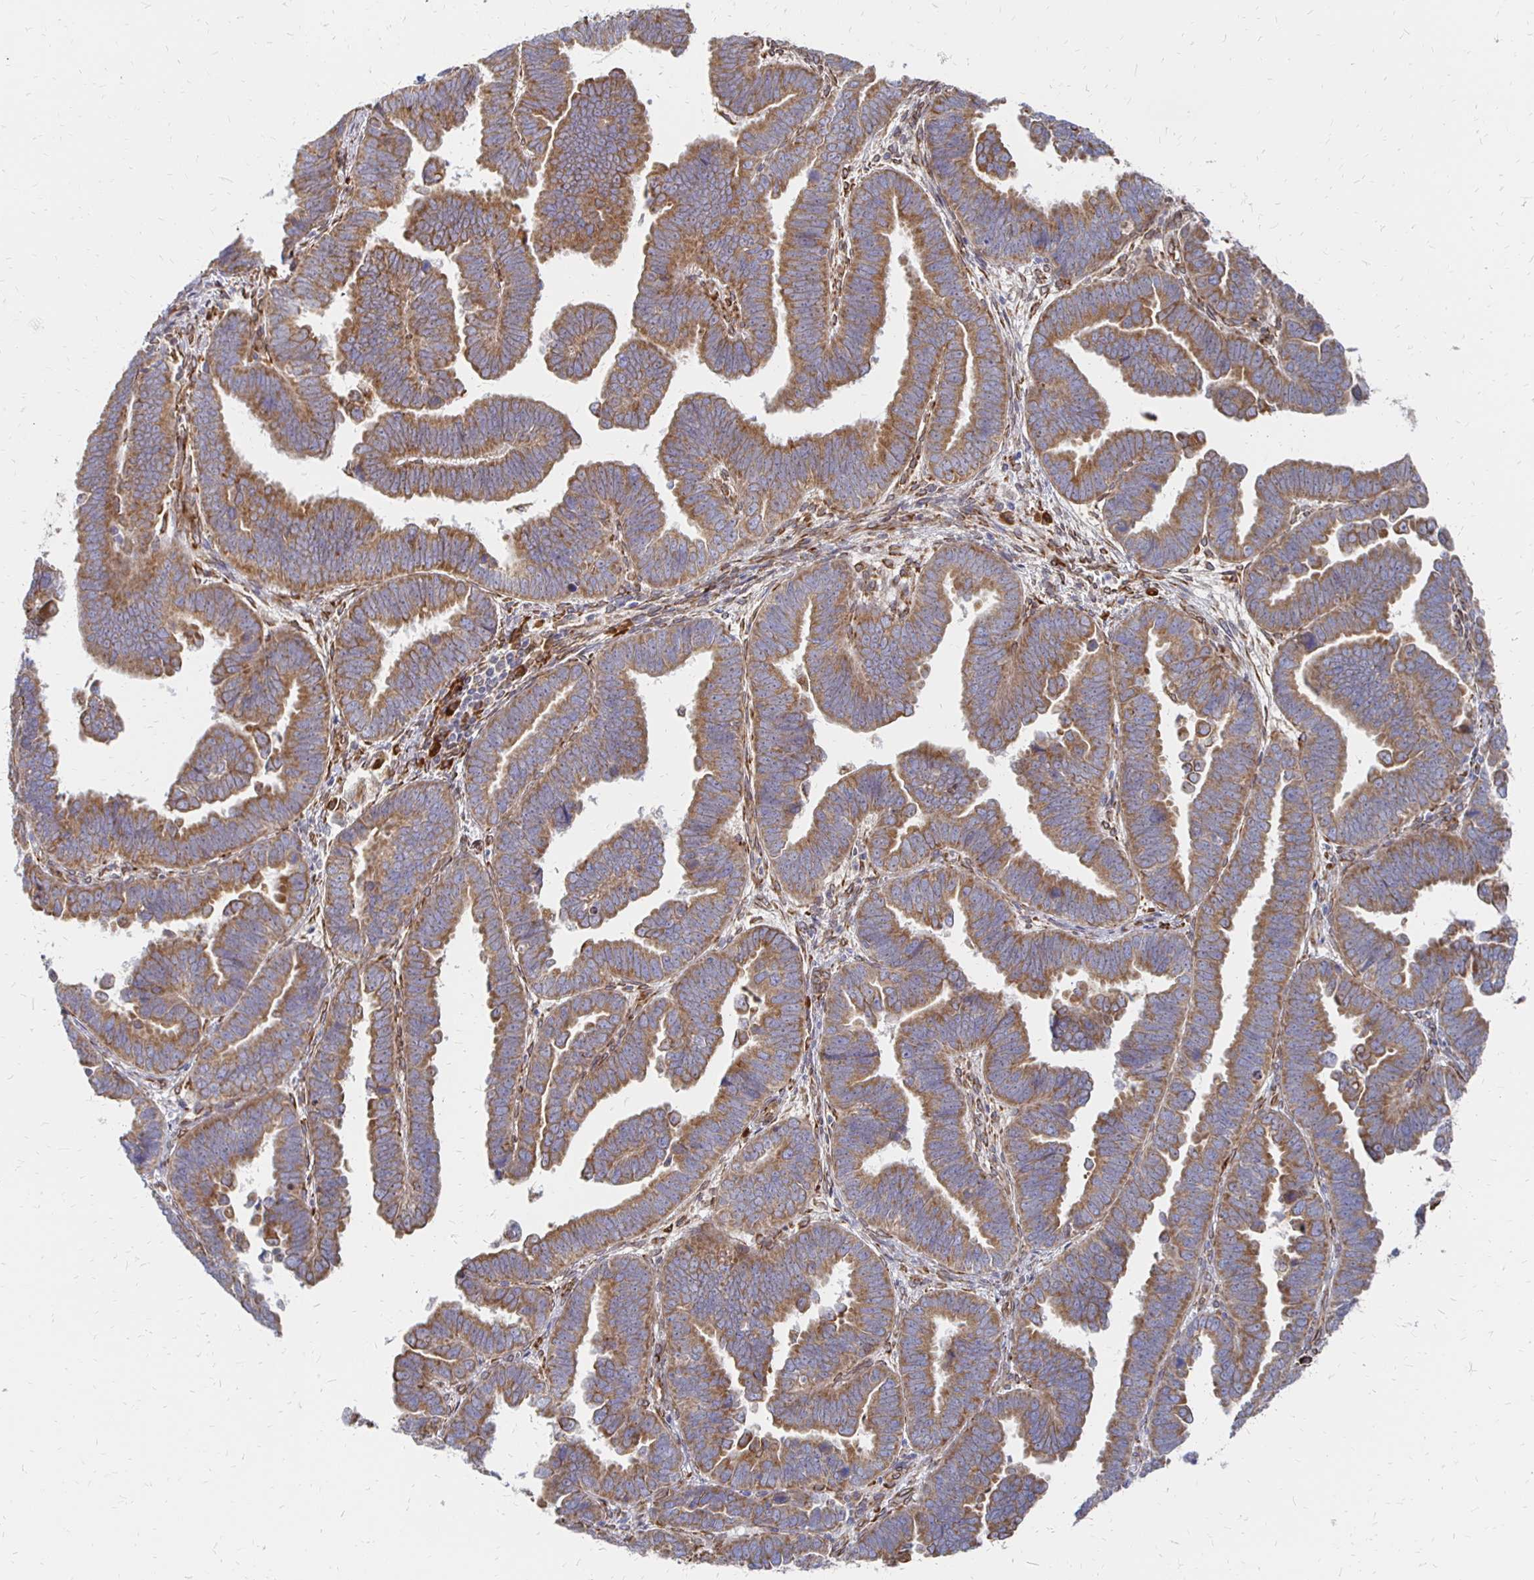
{"staining": {"intensity": "moderate", "quantity": ">75%", "location": "cytoplasmic/membranous"}, "tissue": "endometrial cancer", "cell_type": "Tumor cells", "image_type": "cancer", "snomed": [{"axis": "morphology", "description": "Adenocarcinoma, NOS"}, {"axis": "topography", "description": "Endometrium"}], "caption": "Immunohistochemistry (DAB (3,3'-diaminobenzidine)) staining of endometrial adenocarcinoma reveals moderate cytoplasmic/membranous protein positivity in about >75% of tumor cells.", "gene": "PELI3", "patient": {"sex": "female", "age": 75}}